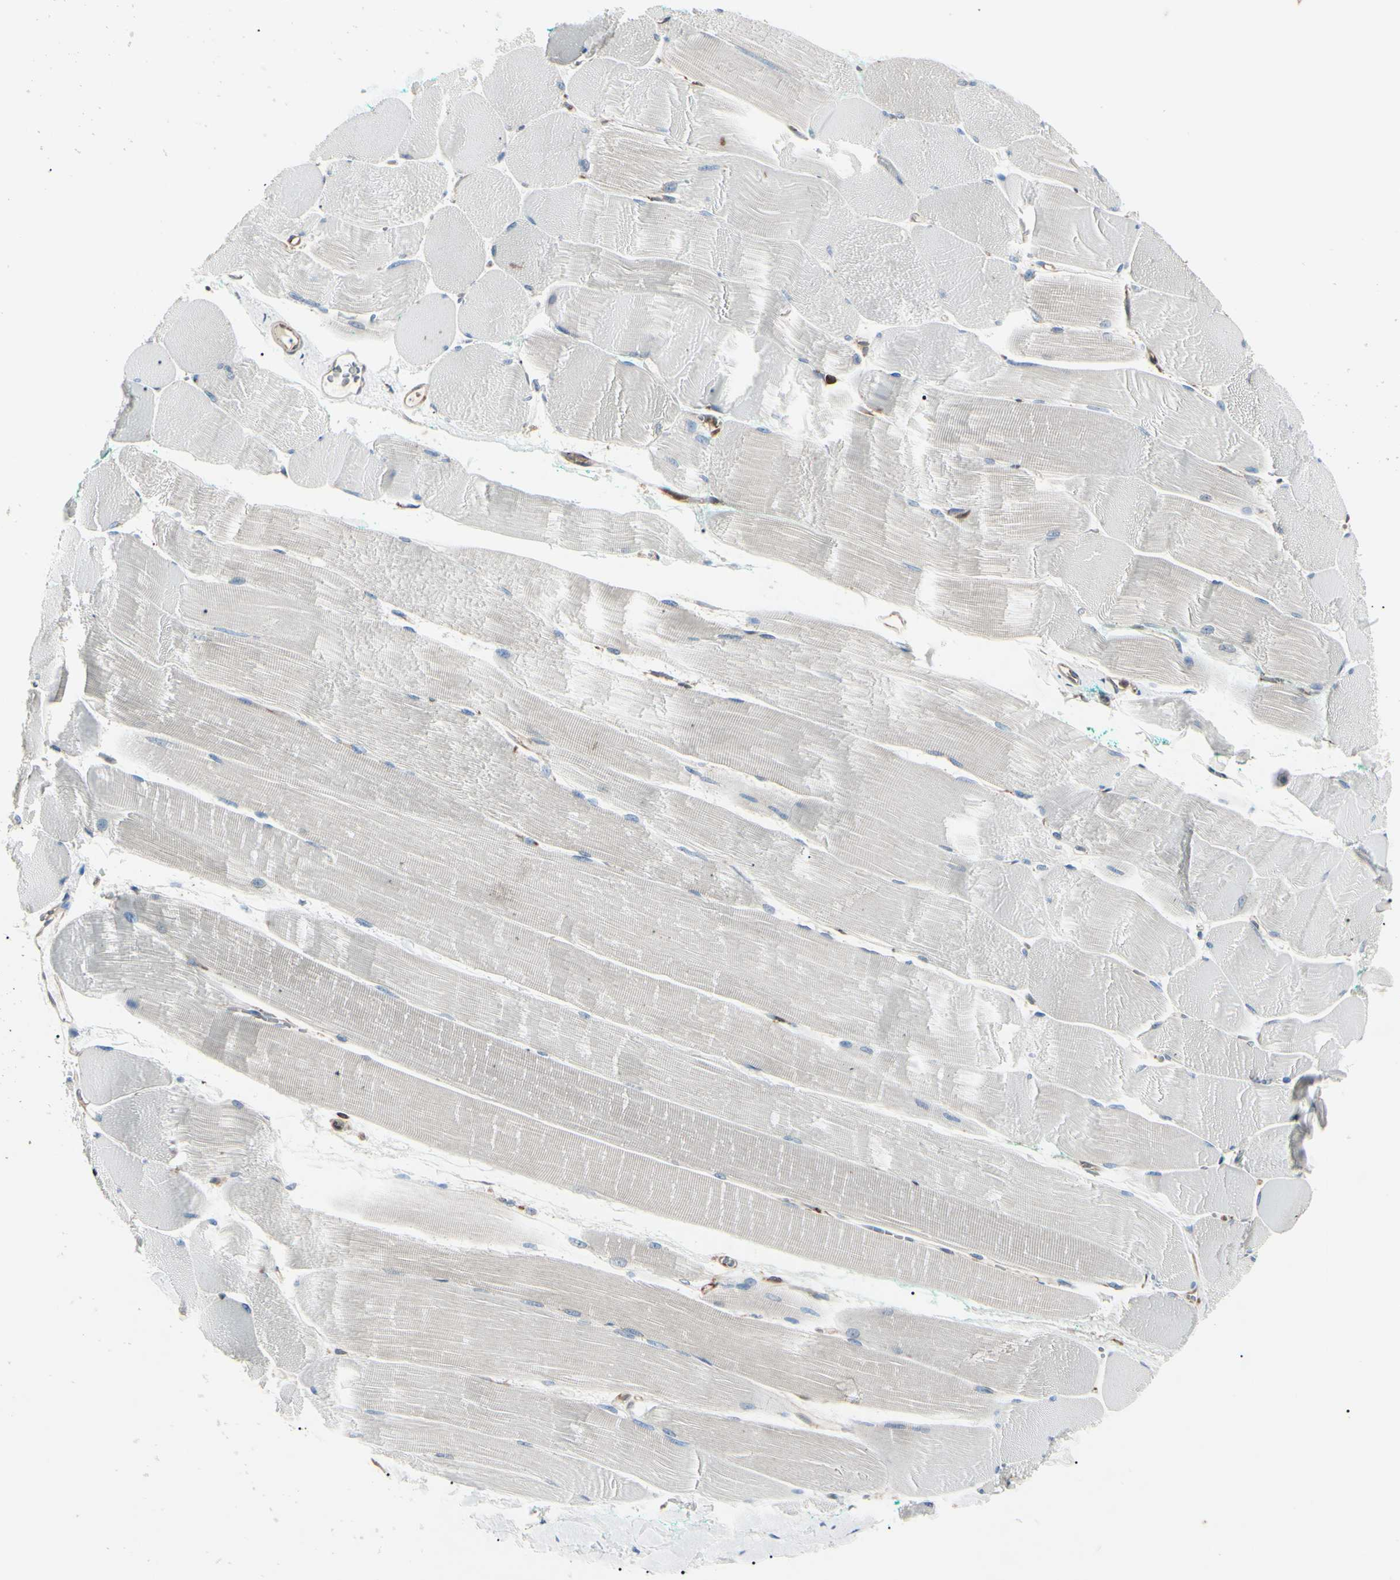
{"staining": {"intensity": "negative", "quantity": "none", "location": "none"}, "tissue": "skeletal muscle", "cell_type": "Myocytes", "image_type": "normal", "snomed": [{"axis": "morphology", "description": "Normal tissue, NOS"}, {"axis": "morphology", "description": "Squamous cell carcinoma, NOS"}, {"axis": "topography", "description": "Skeletal muscle"}], "caption": "Immunohistochemical staining of unremarkable human skeletal muscle reveals no significant staining in myocytes.", "gene": "MAPRE1", "patient": {"sex": "male", "age": 51}}